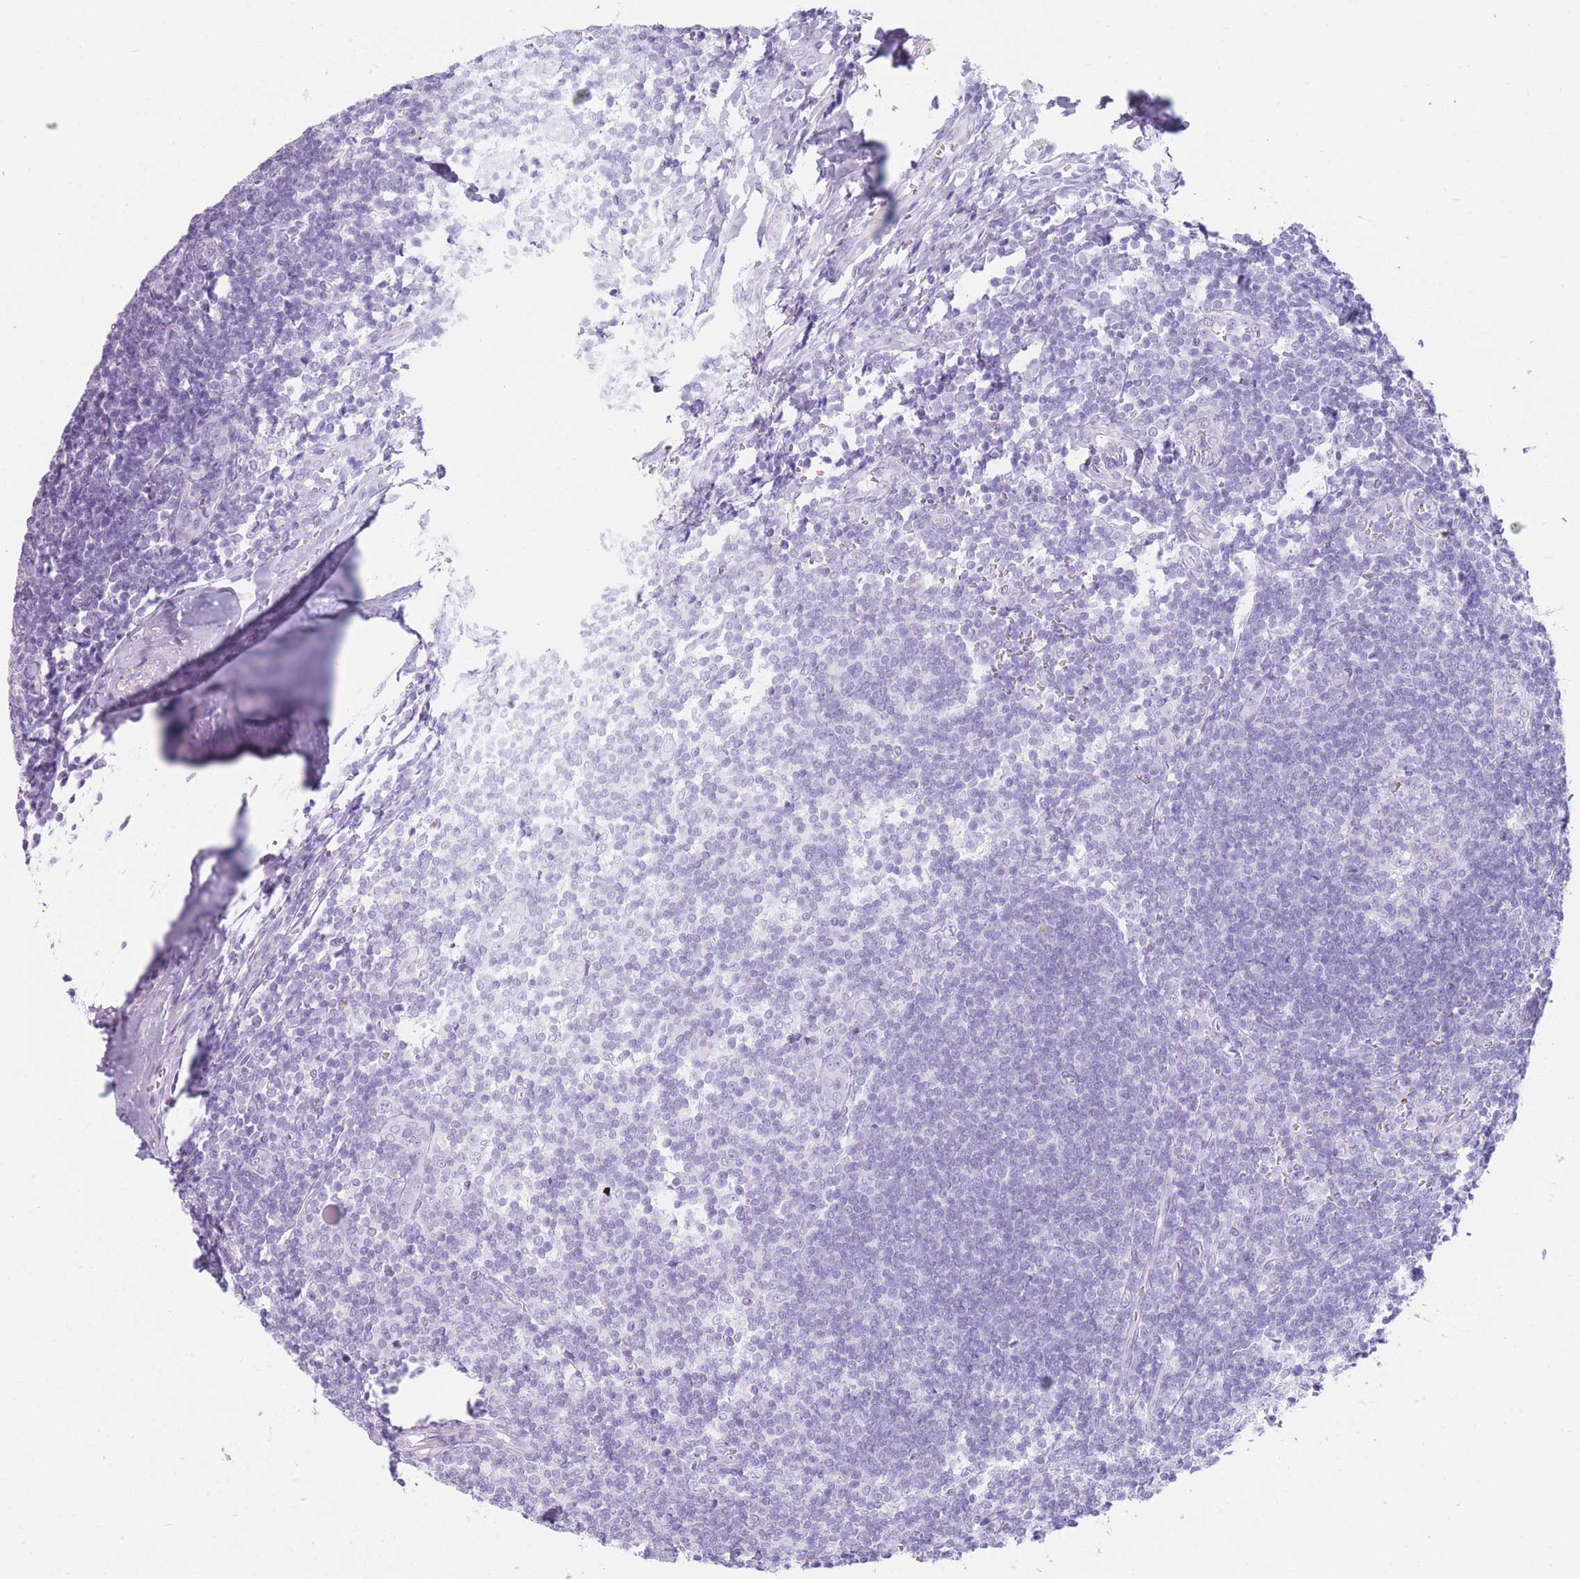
{"staining": {"intensity": "strong", "quantity": "<25%", "location": "cytoplasmic/membranous"}, "tissue": "tonsil", "cell_type": "Germinal center cells", "image_type": "normal", "snomed": [{"axis": "morphology", "description": "Normal tissue, NOS"}, {"axis": "topography", "description": "Tonsil"}], "caption": "Tonsil stained with DAB (3,3'-diaminobenzidine) IHC shows medium levels of strong cytoplasmic/membranous staining in approximately <25% of germinal center cells. Using DAB (brown) and hematoxylin (blue) stains, captured at high magnification using brightfield microscopy.", "gene": "TNFSF11", "patient": {"sex": "male", "age": 27}}